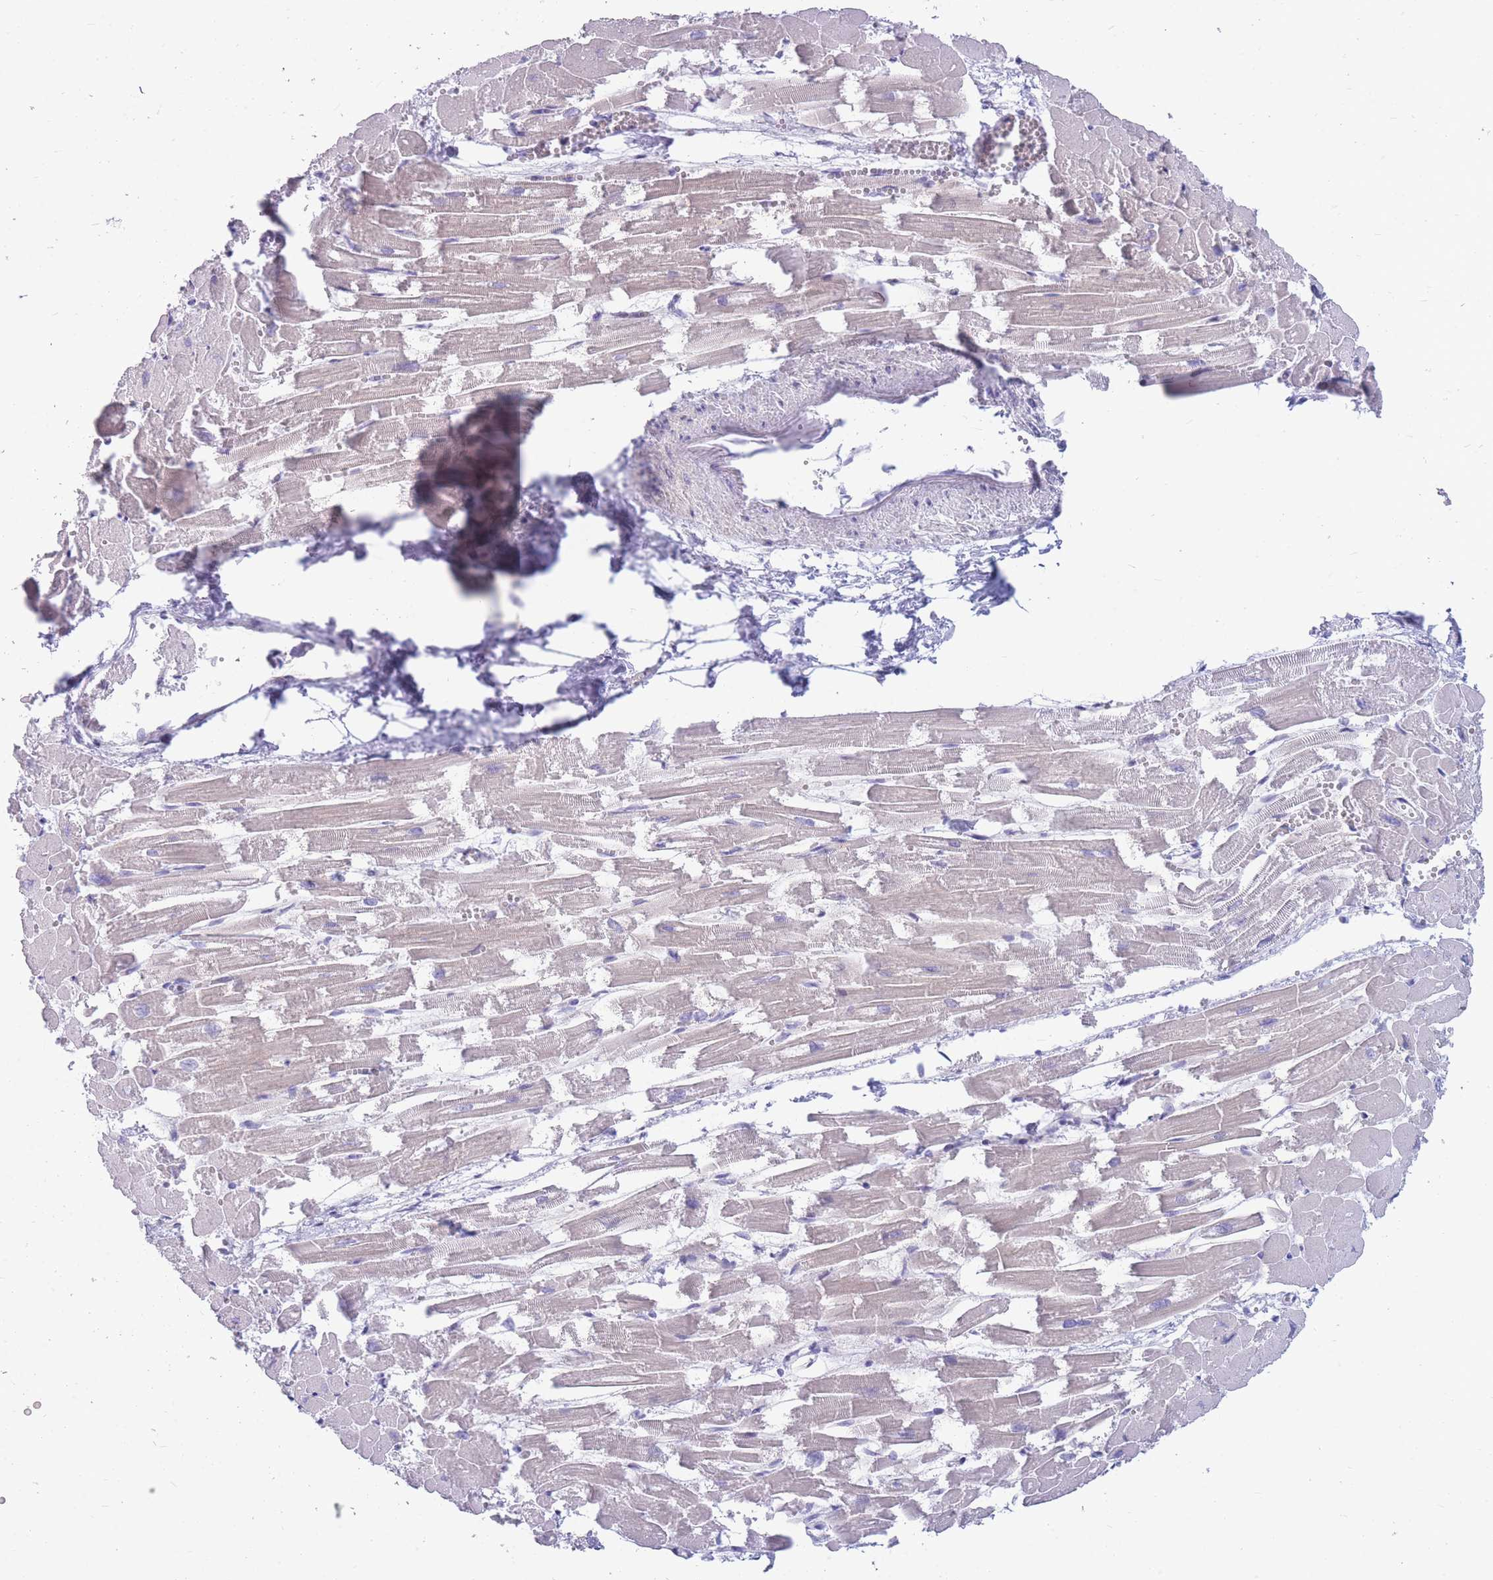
{"staining": {"intensity": "negative", "quantity": "none", "location": "none"}, "tissue": "heart muscle", "cell_type": "Cardiomyocytes", "image_type": "normal", "snomed": [{"axis": "morphology", "description": "Normal tissue, NOS"}, {"axis": "topography", "description": "Heart"}], "caption": "DAB (3,3'-diaminobenzidine) immunohistochemical staining of unremarkable human heart muscle shows no significant positivity in cardiomyocytes.", "gene": "MTSS2", "patient": {"sex": "male", "age": 54}}